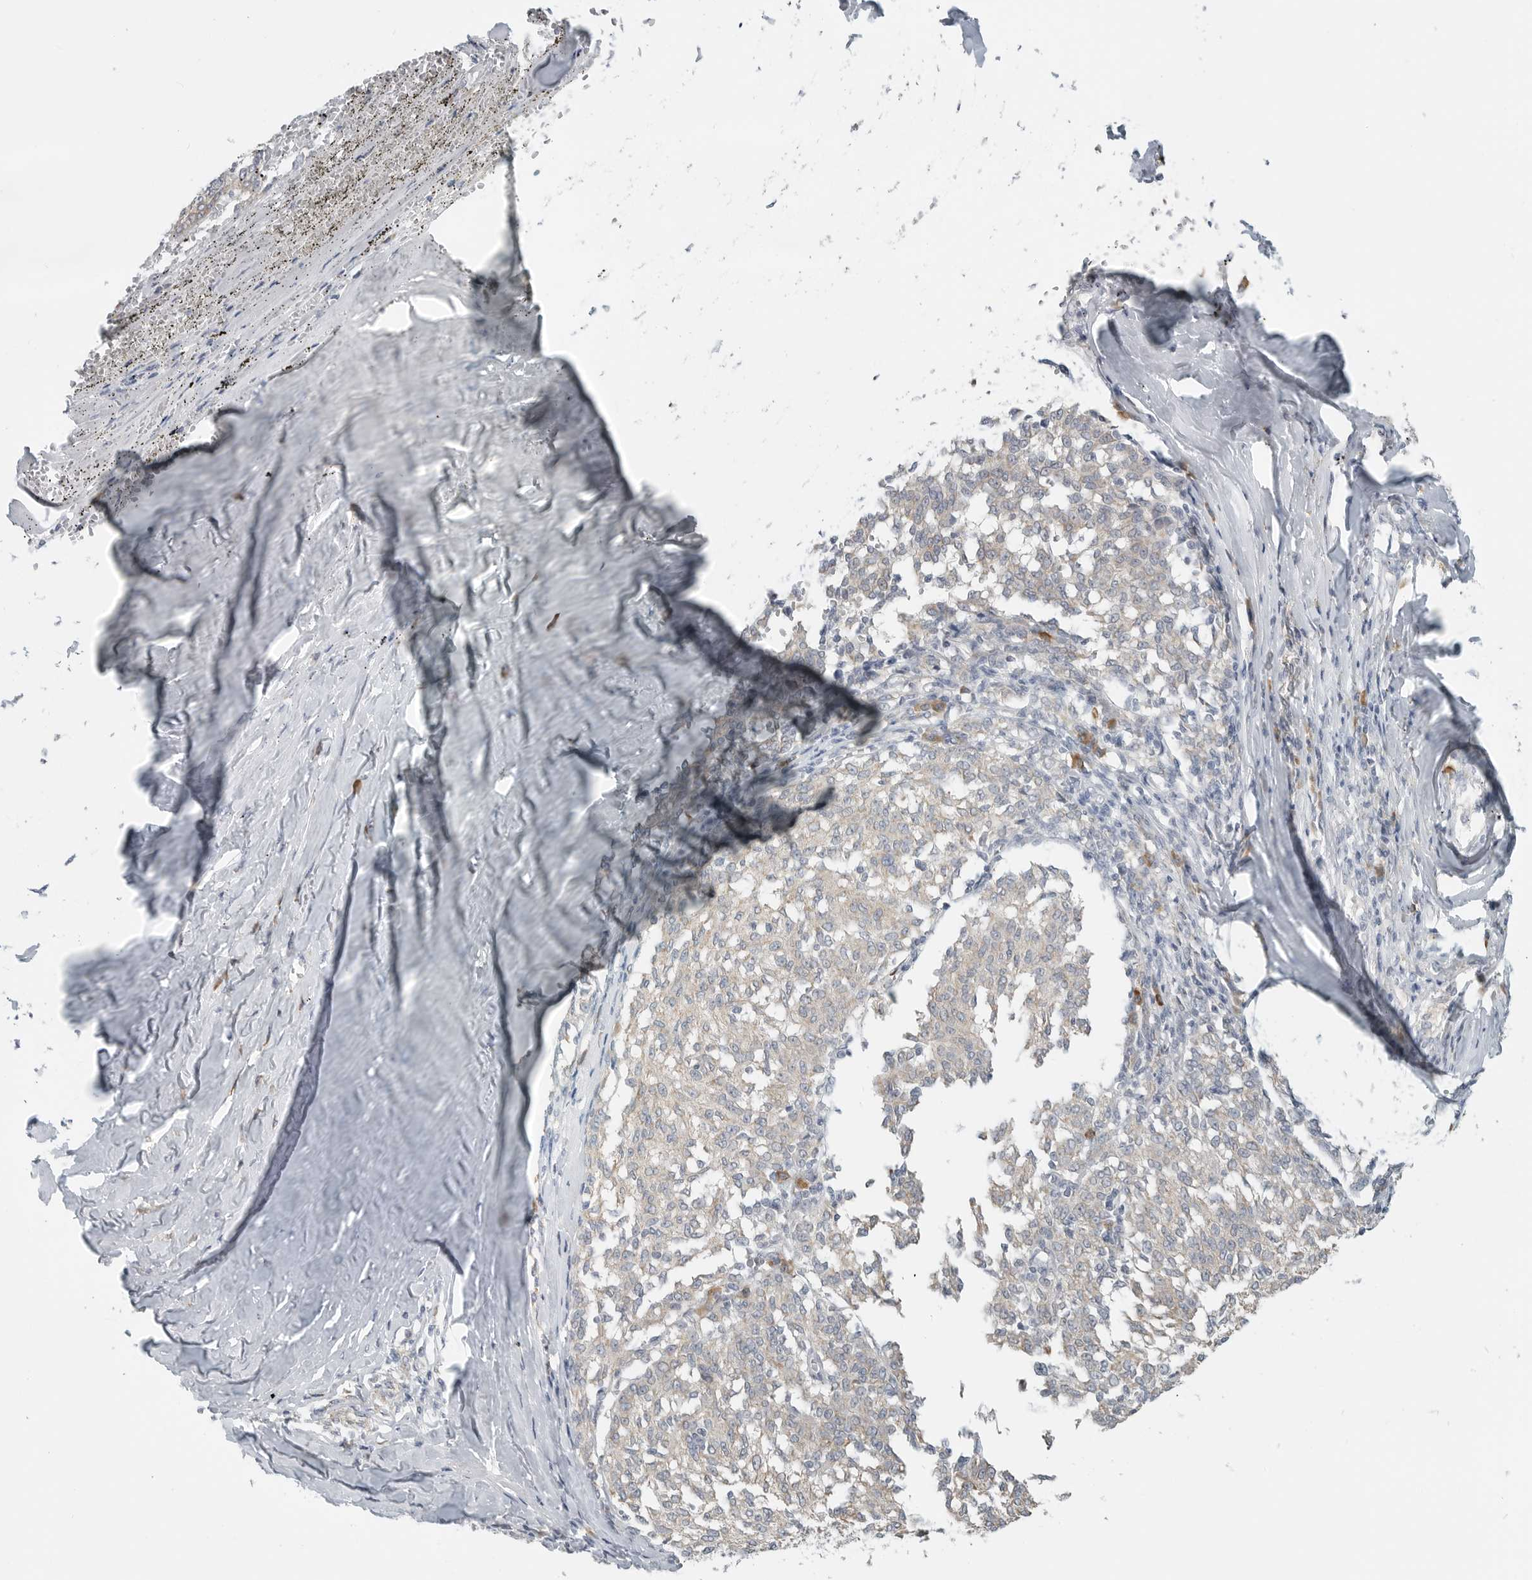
{"staining": {"intensity": "weak", "quantity": "25%-75%", "location": "cytoplasmic/membranous"}, "tissue": "melanoma", "cell_type": "Tumor cells", "image_type": "cancer", "snomed": [{"axis": "morphology", "description": "Malignant melanoma, NOS"}, {"axis": "topography", "description": "Skin"}], "caption": "The immunohistochemical stain highlights weak cytoplasmic/membranous staining in tumor cells of malignant melanoma tissue. Using DAB (3,3'-diaminobenzidine) (brown) and hematoxylin (blue) stains, captured at high magnification using brightfield microscopy.", "gene": "IL12RB2", "patient": {"sex": "female", "age": 72}}